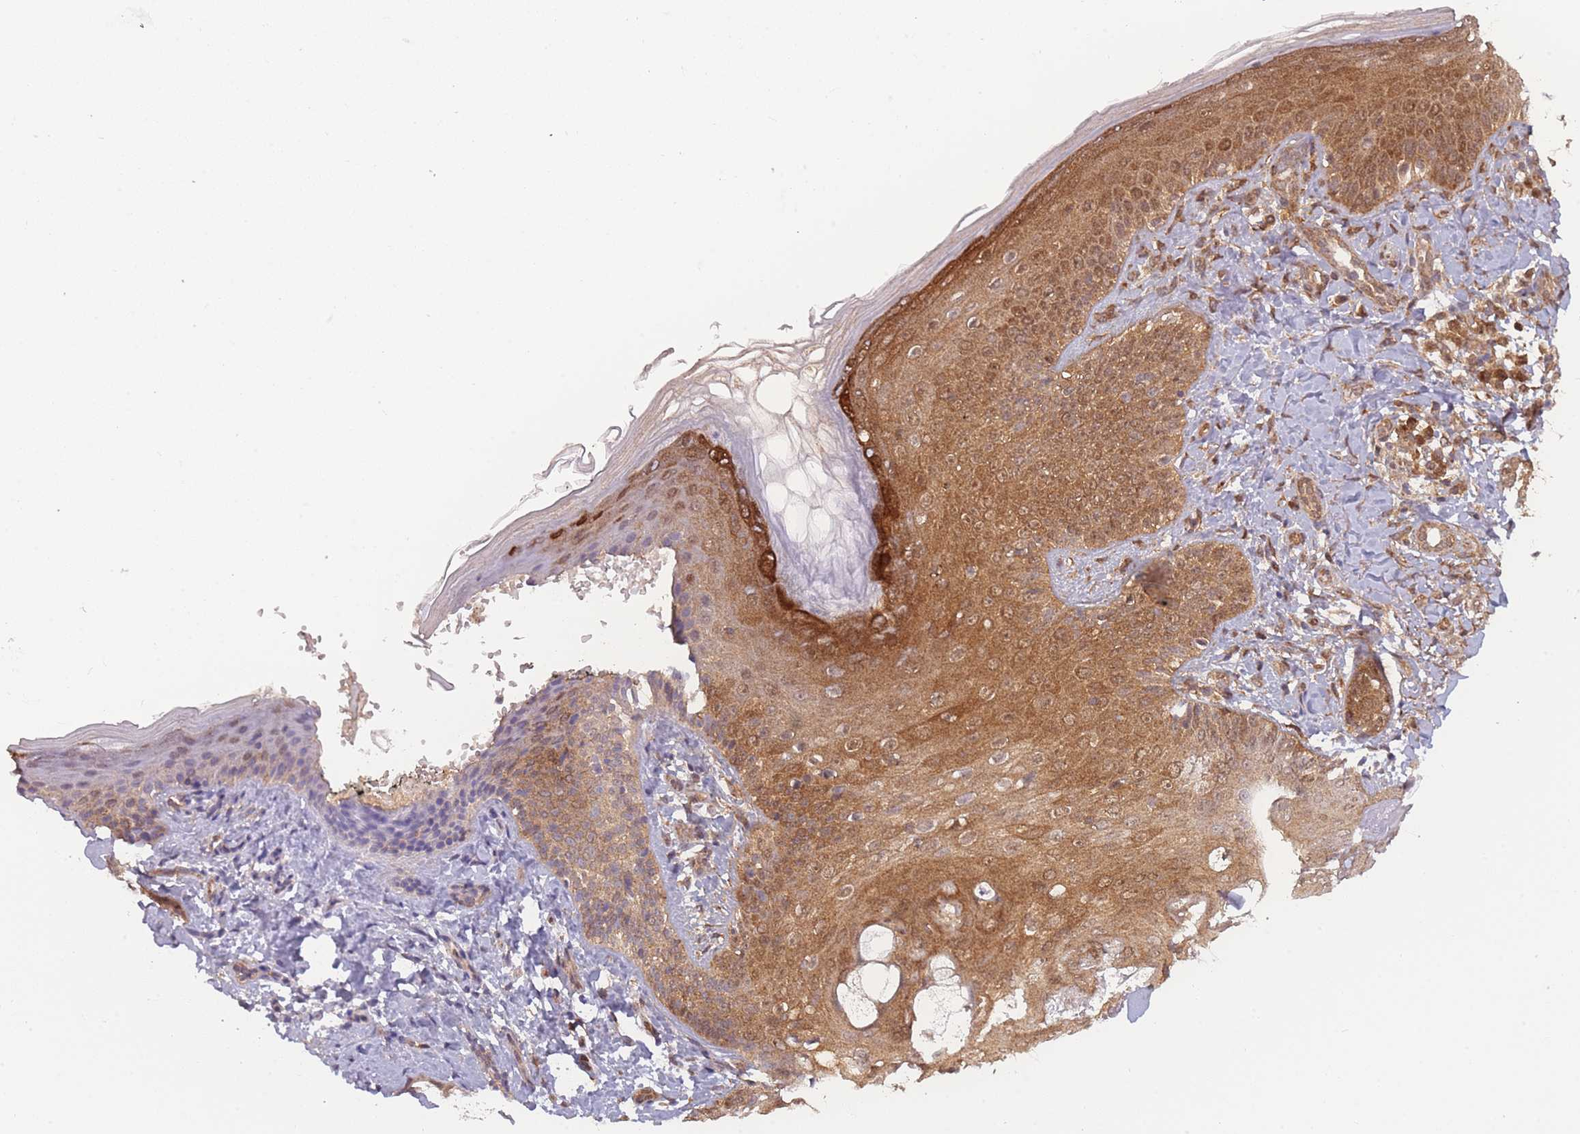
{"staining": {"intensity": "moderate", "quantity": ">75%", "location": "cytoplasmic/membranous"}, "tissue": "skin", "cell_type": "Fibroblasts", "image_type": "normal", "snomed": [{"axis": "morphology", "description": "Normal tissue, NOS"}, {"axis": "topography", "description": "Skin"}], "caption": "Moderate cytoplasmic/membranous expression is identified in approximately >75% of fibroblasts in benign skin. The staining was performed using DAB (3,3'-diaminobenzidine), with brown indicating positive protein expression. Nuclei are stained blue with hematoxylin.", "gene": "MRI1", "patient": {"sex": "male", "age": 57}}